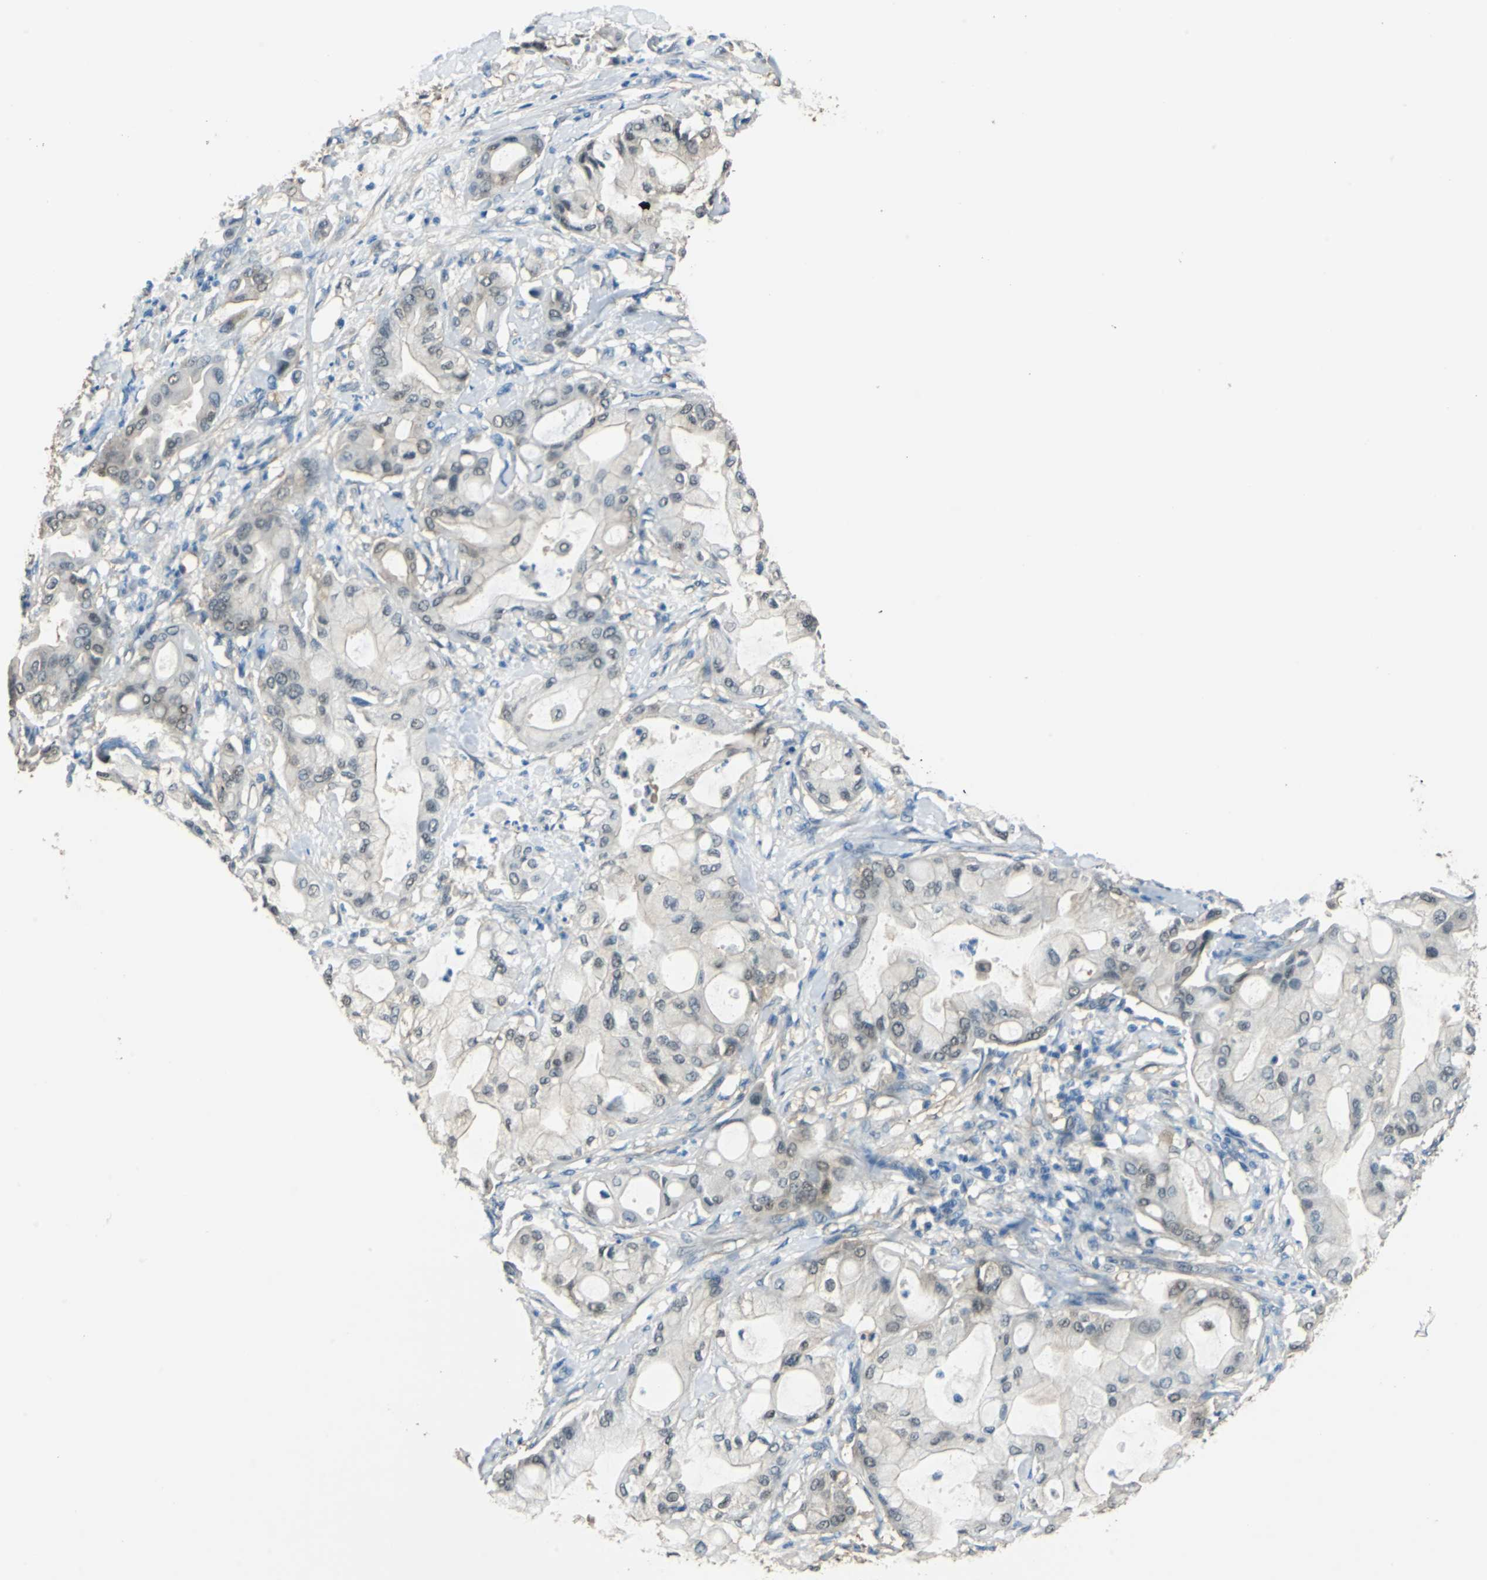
{"staining": {"intensity": "moderate", "quantity": "25%-75%", "location": "cytoplasmic/membranous,nuclear"}, "tissue": "pancreatic cancer", "cell_type": "Tumor cells", "image_type": "cancer", "snomed": [{"axis": "morphology", "description": "Adenocarcinoma, NOS"}, {"axis": "morphology", "description": "Adenocarcinoma, metastatic, NOS"}, {"axis": "topography", "description": "Lymph node"}, {"axis": "topography", "description": "Pancreas"}, {"axis": "topography", "description": "Duodenum"}], "caption": "Tumor cells show moderate cytoplasmic/membranous and nuclear positivity in approximately 25%-75% of cells in pancreatic cancer.", "gene": "FKBP4", "patient": {"sex": "female", "age": 64}}